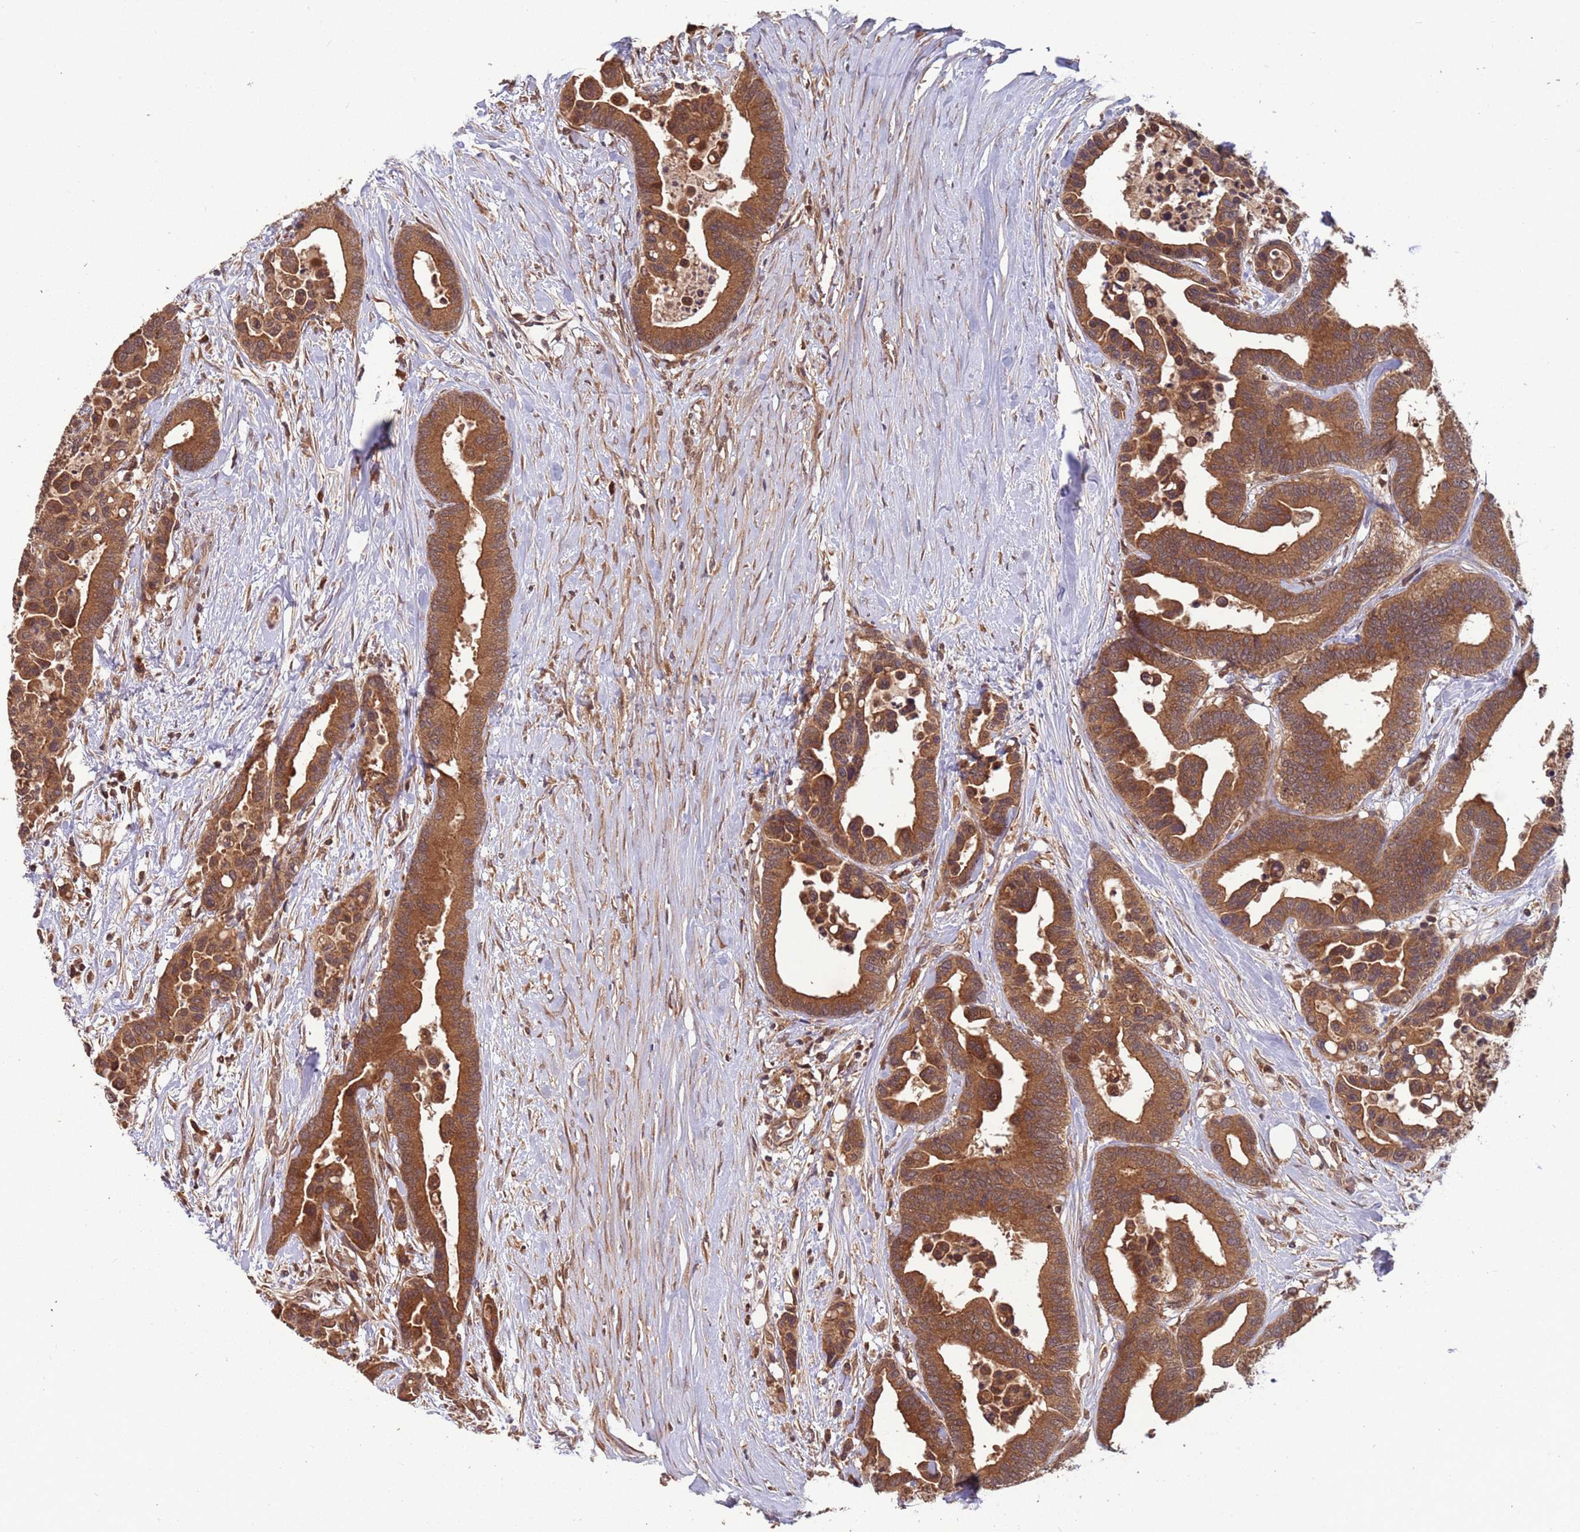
{"staining": {"intensity": "moderate", "quantity": ">75%", "location": "cytoplasmic/membranous"}, "tissue": "colorectal cancer", "cell_type": "Tumor cells", "image_type": "cancer", "snomed": [{"axis": "morphology", "description": "Adenocarcinoma, NOS"}, {"axis": "topography", "description": "Colon"}], "caption": "Colorectal adenocarcinoma stained for a protein demonstrates moderate cytoplasmic/membranous positivity in tumor cells.", "gene": "ERI1", "patient": {"sex": "male", "age": 82}}